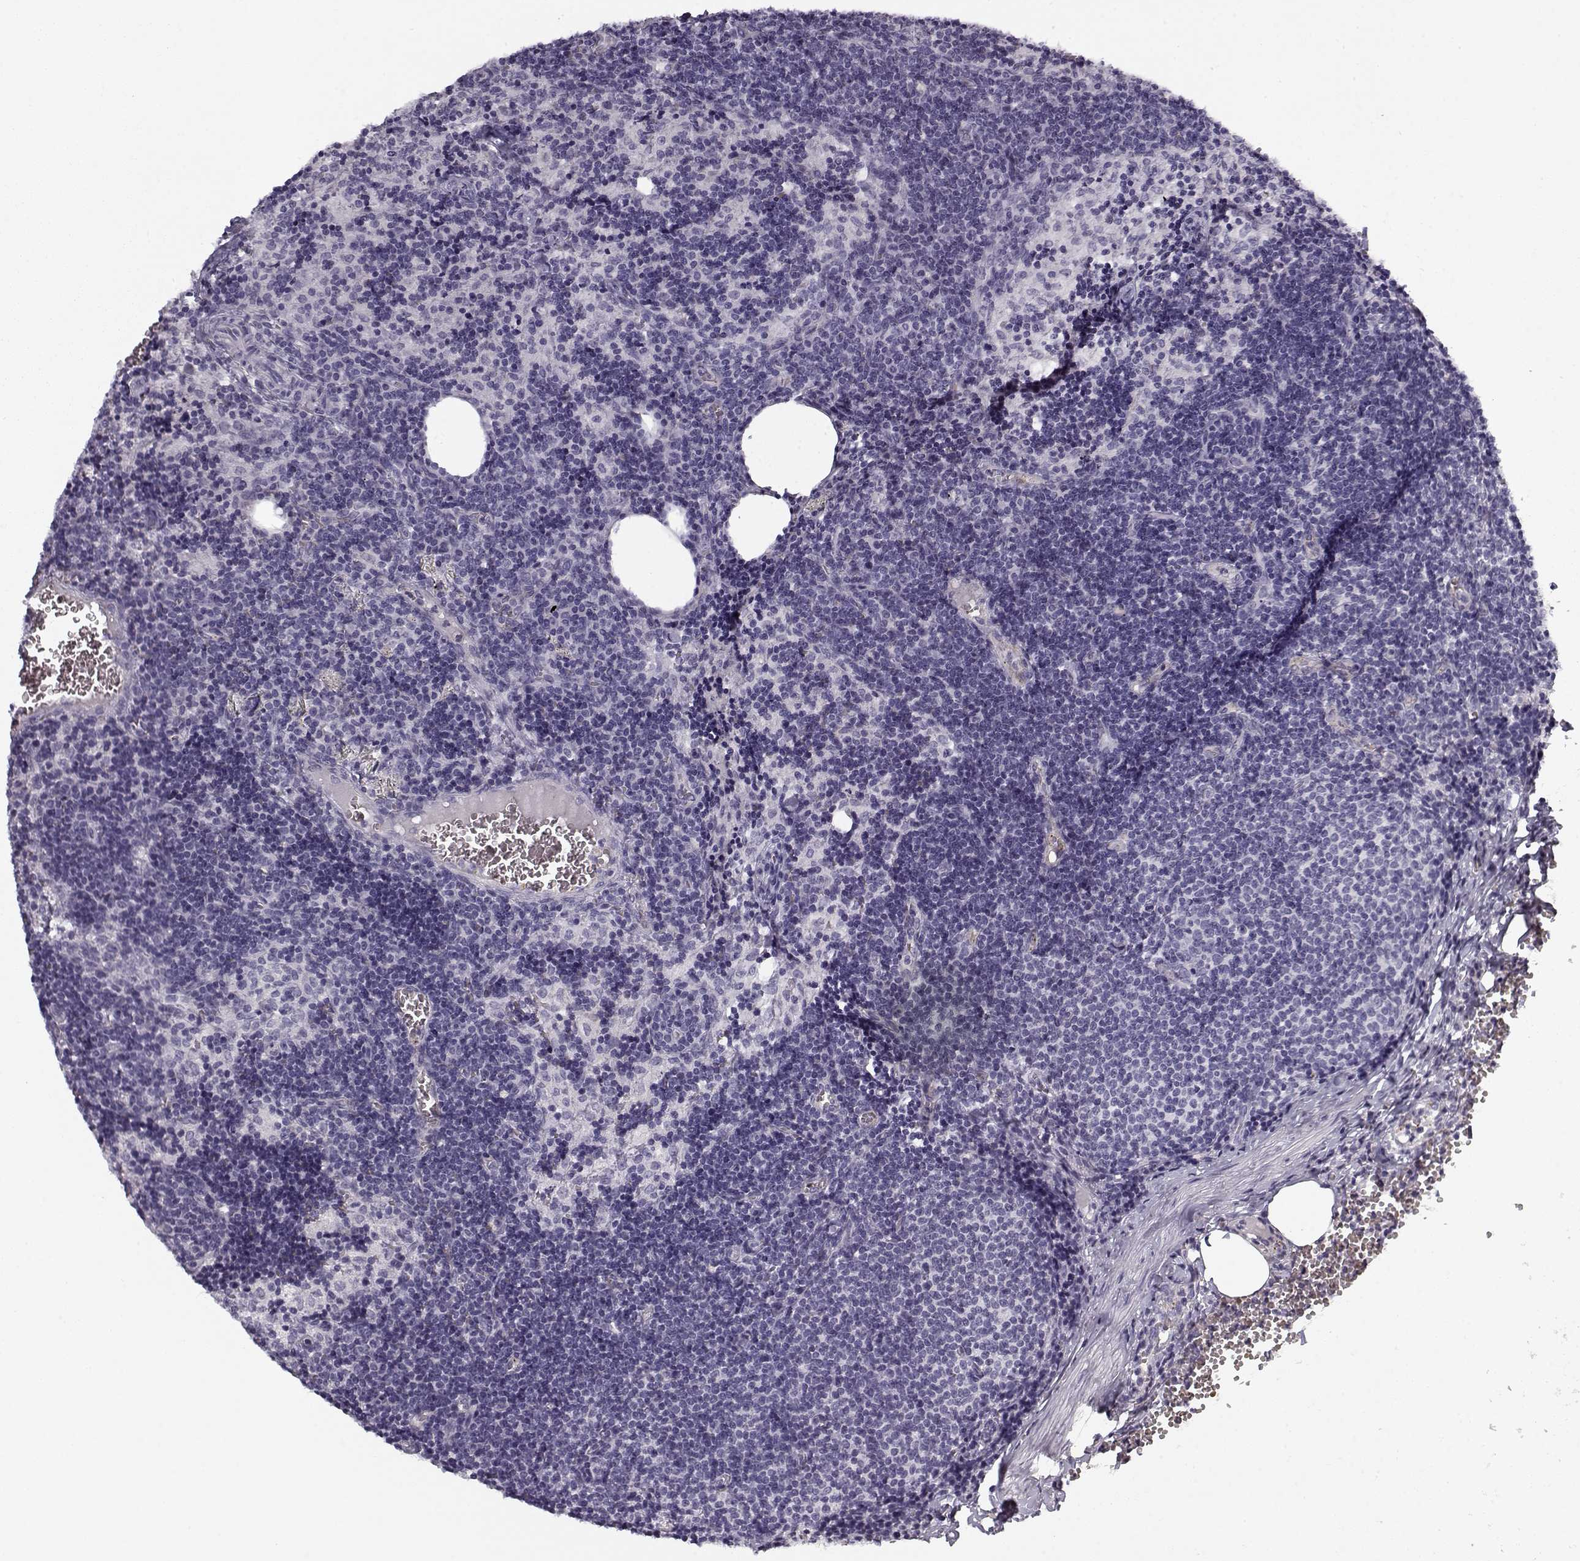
{"staining": {"intensity": "negative", "quantity": "none", "location": "none"}, "tissue": "lymph node", "cell_type": "Germinal center cells", "image_type": "normal", "snomed": [{"axis": "morphology", "description": "Normal tissue, NOS"}, {"axis": "topography", "description": "Lymph node"}], "caption": "IHC histopathology image of normal lymph node: lymph node stained with DAB (3,3'-diaminobenzidine) exhibits no significant protein staining in germinal center cells.", "gene": "SNCA", "patient": {"sex": "female", "age": 50}}